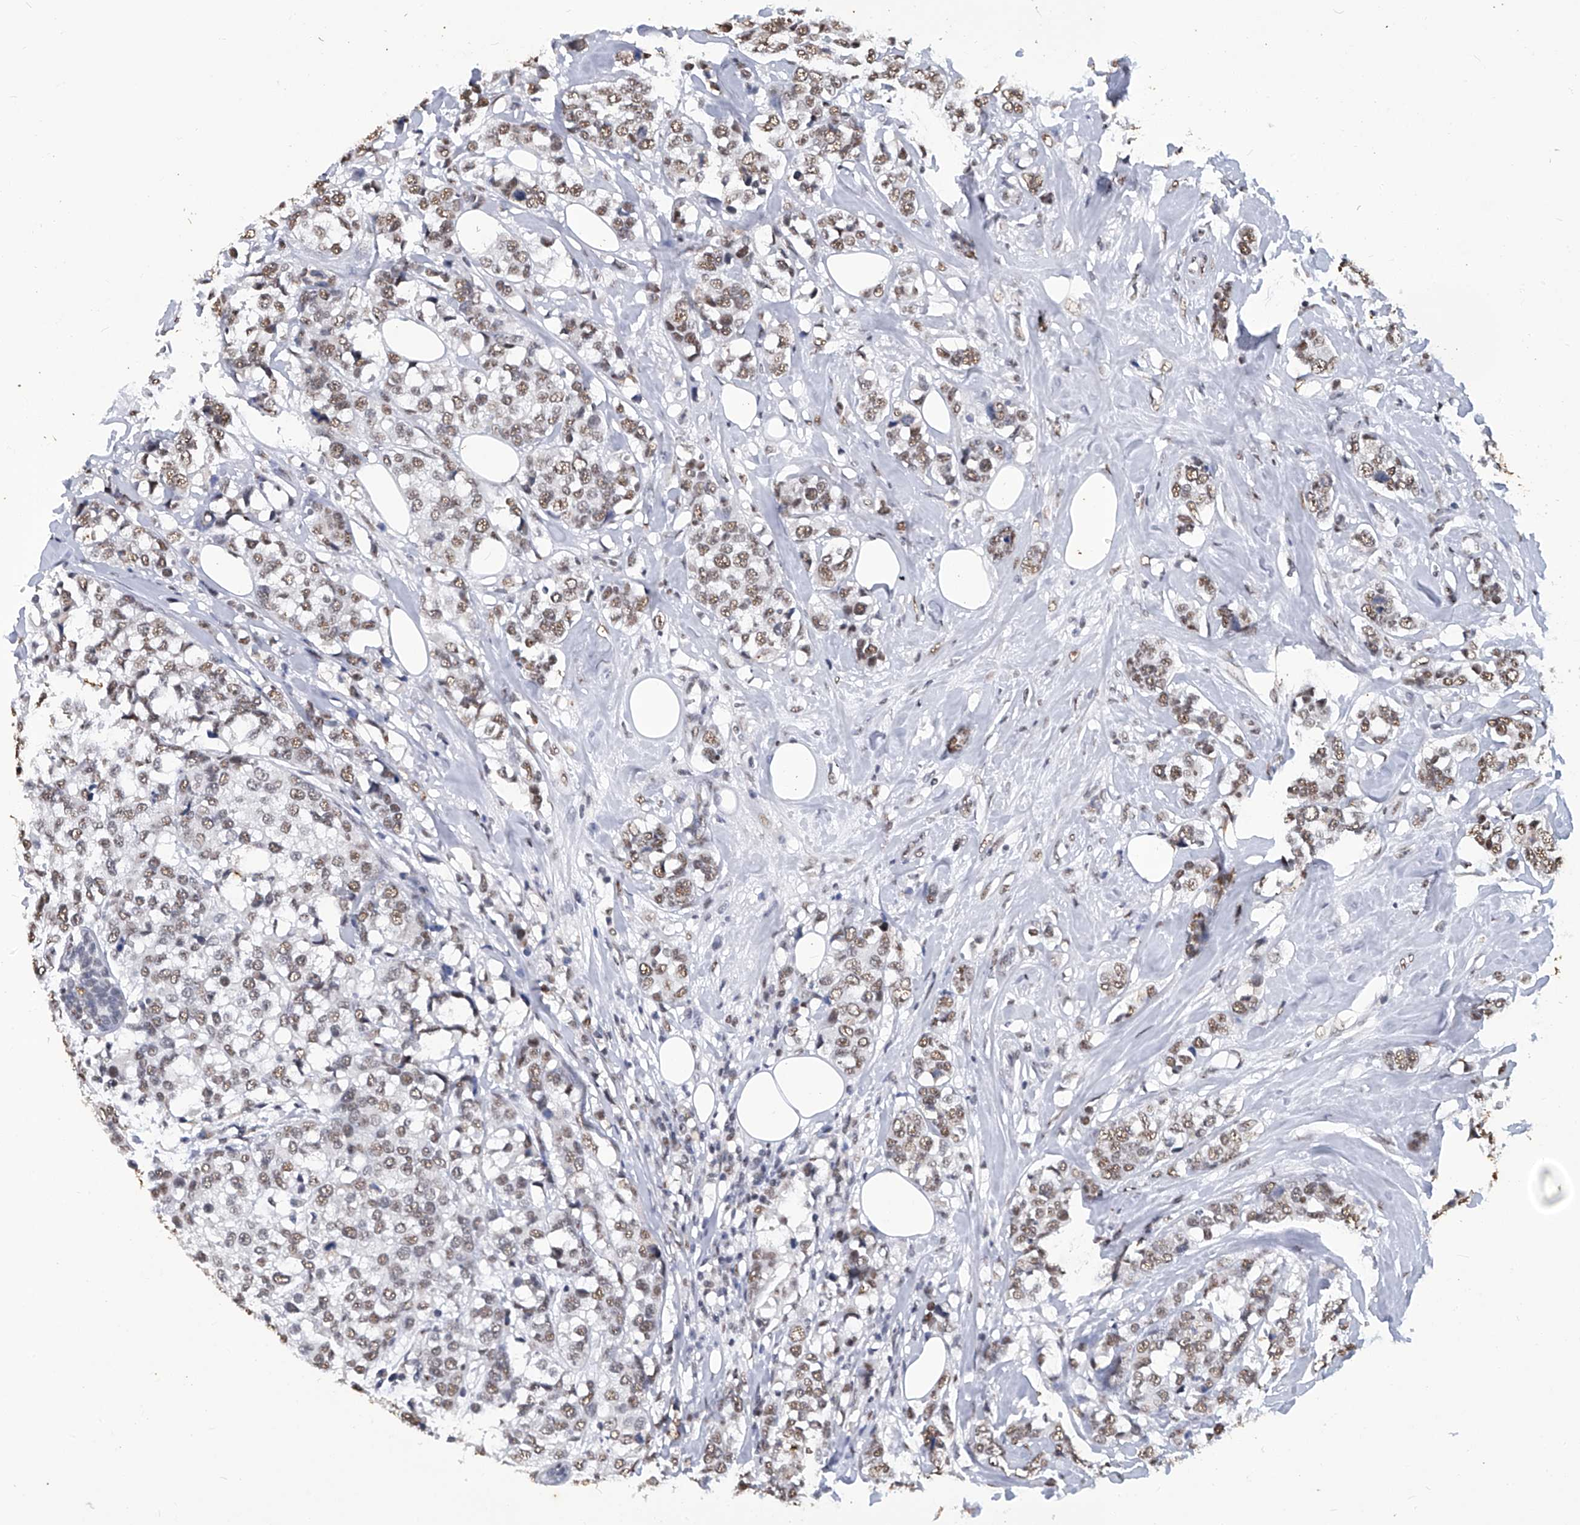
{"staining": {"intensity": "moderate", "quantity": ">75%", "location": "nuclear"}, "tissue": "breast cancer", "cell_type": "Tumor cells", "image_type": "cancer", "snomed": [{"axis": "morphology", "description": "Lobular carcinoma"}, {"axis": "topography", "description": "Breast"}], "caption": "DAB immunohistochemical staining of breast cancer shows moderate nuclear protein expression in about >75% of tumor cells.", "gene": "HBP1", "patient": {"sex": "female", "age": 59}}